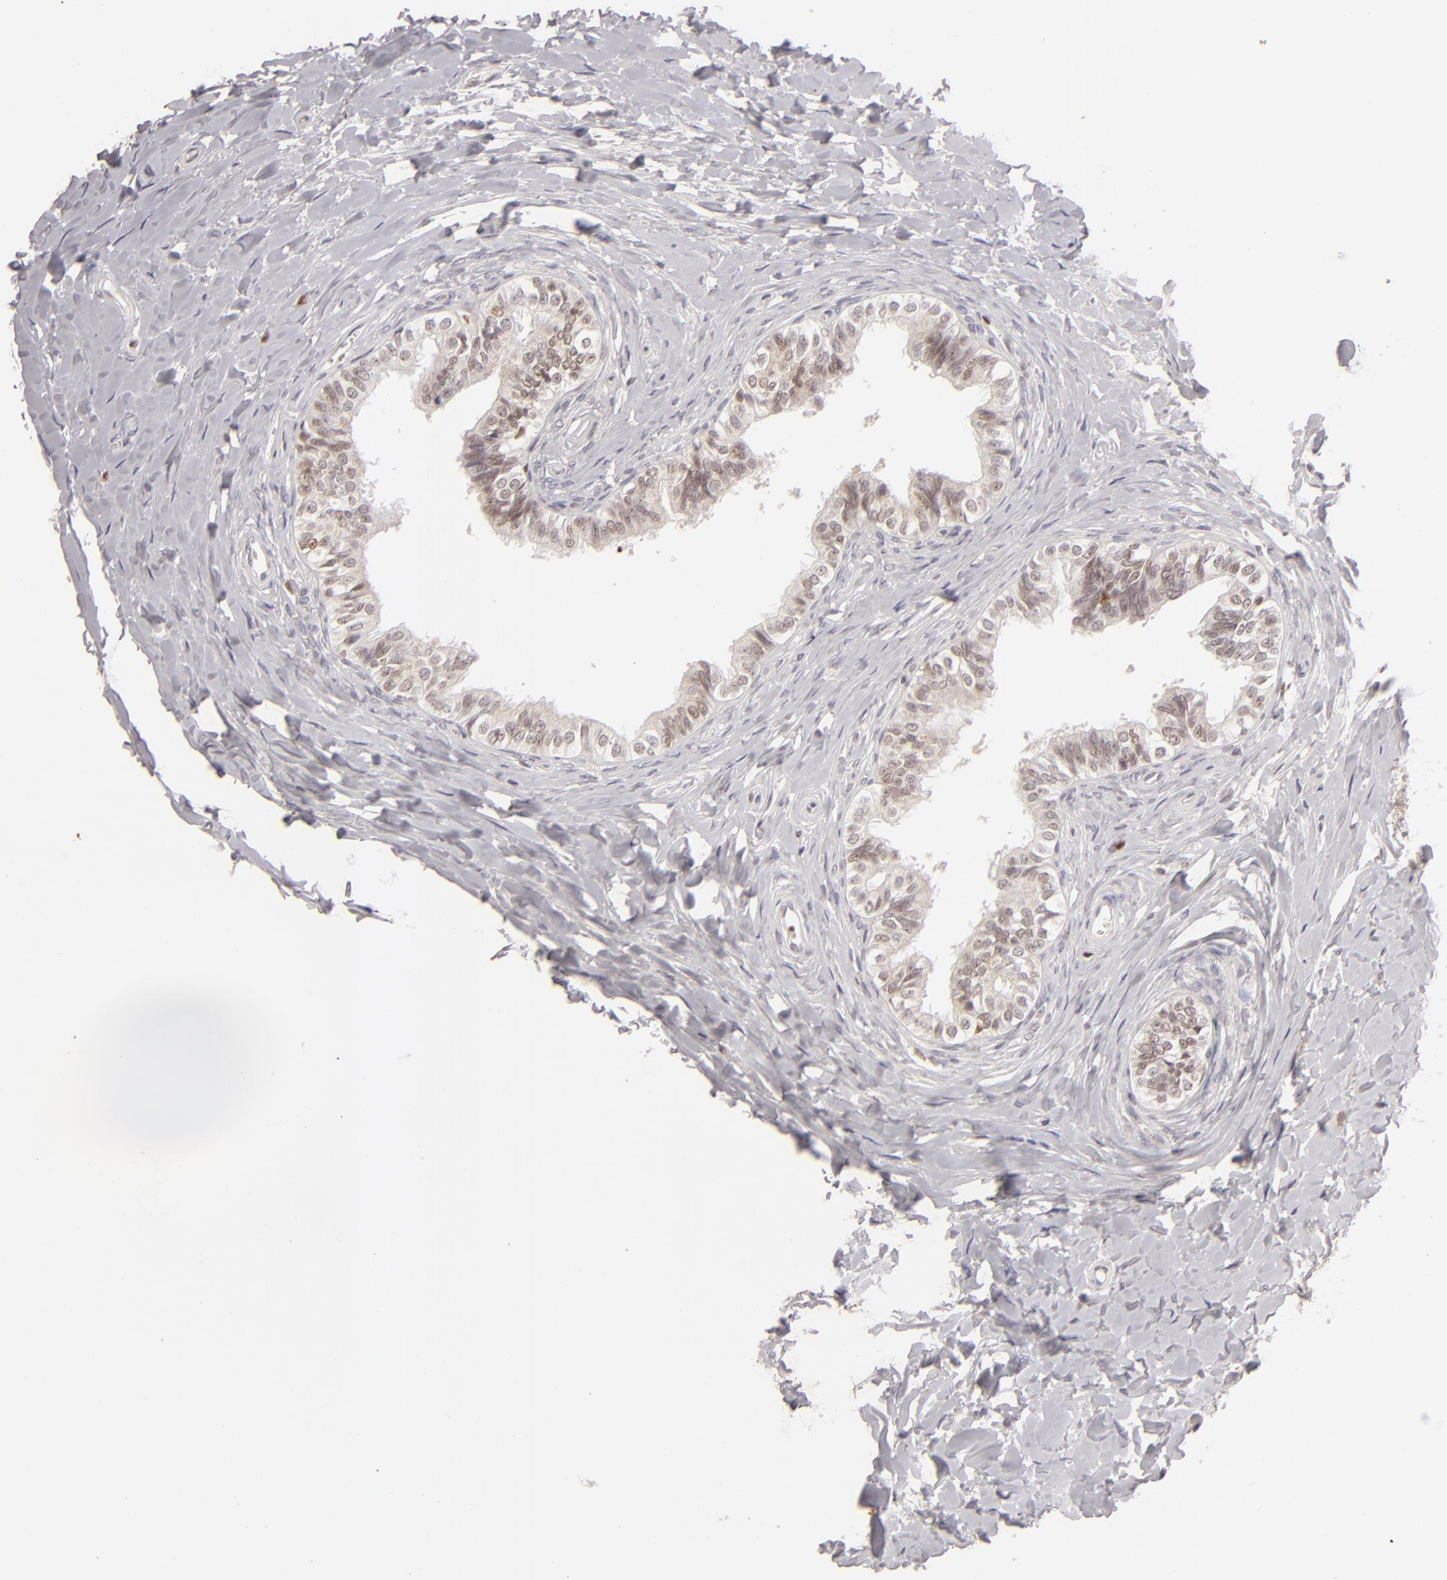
{"staining": {"intensity": "moderate", "quantity": "25%-75%", "location": "nuclear"}, "tissue": "epididymis", "cell_type": "Glandular cells", "image_type": "normal", "snomed": [{"axis": "morphology", "description": "Normal tissue, NOS"}, {"axis": "topography", "description": "Soft tissue"}, {"axis": "topography", "description": "Epididymis"}], "caption": "The image reveals staining of normal epididymis, revealing moderate nuclear protein staining (brown color) within glandular cells. (DAB = brown stain, brightfield microscopy at high magnification).", "gene": "FEN1", "patient": {"sex": "male", "age": 26}}